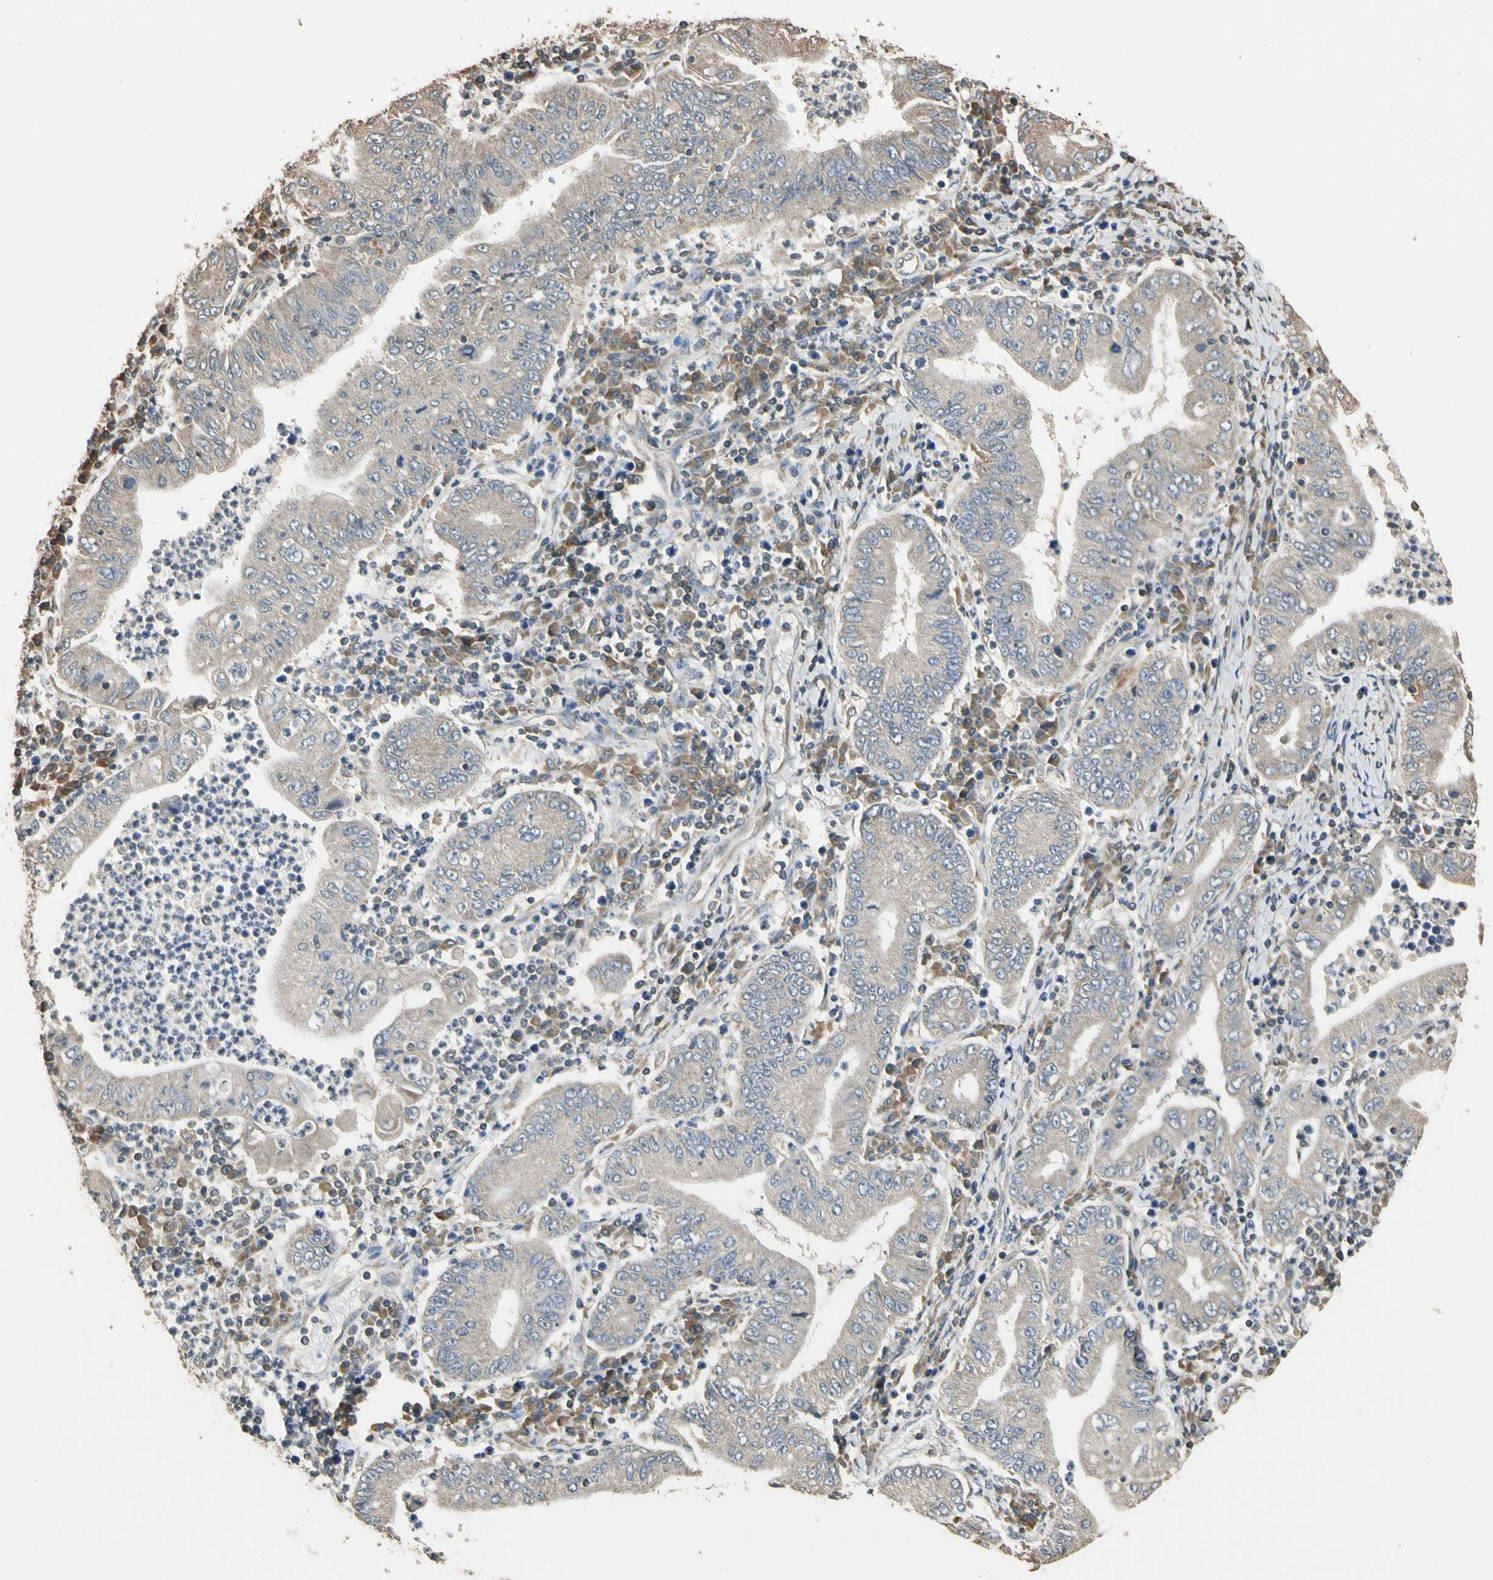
{"staining": {"intensity": "negative", "quantity": "none", "location": "none"}, "tissue": "stomach cancer", "cell_type": "Tumor cells", "image_type": "cancer", "snomed": [{"axis": "morphology", "description": "Normal tissue, NOS"}, {"axis": "morphology", "description": "Adenocarcinoma, NOS"}, {"axis": "topography", "description": "Esophagus"}, {"axis": "topography", "description": "Stomach, upper"}, {"axis": "topography", "description": "Peripheral nerve tissue"}], "caption": "High power microscopy micrograph of an immunohistochemistry (IHC) image of stomach cancer (adenocarcinoma), revealing no significant positivity in tumor cells.", "gene": "STX18", "patient": {"sex": "male", "age": 62}}